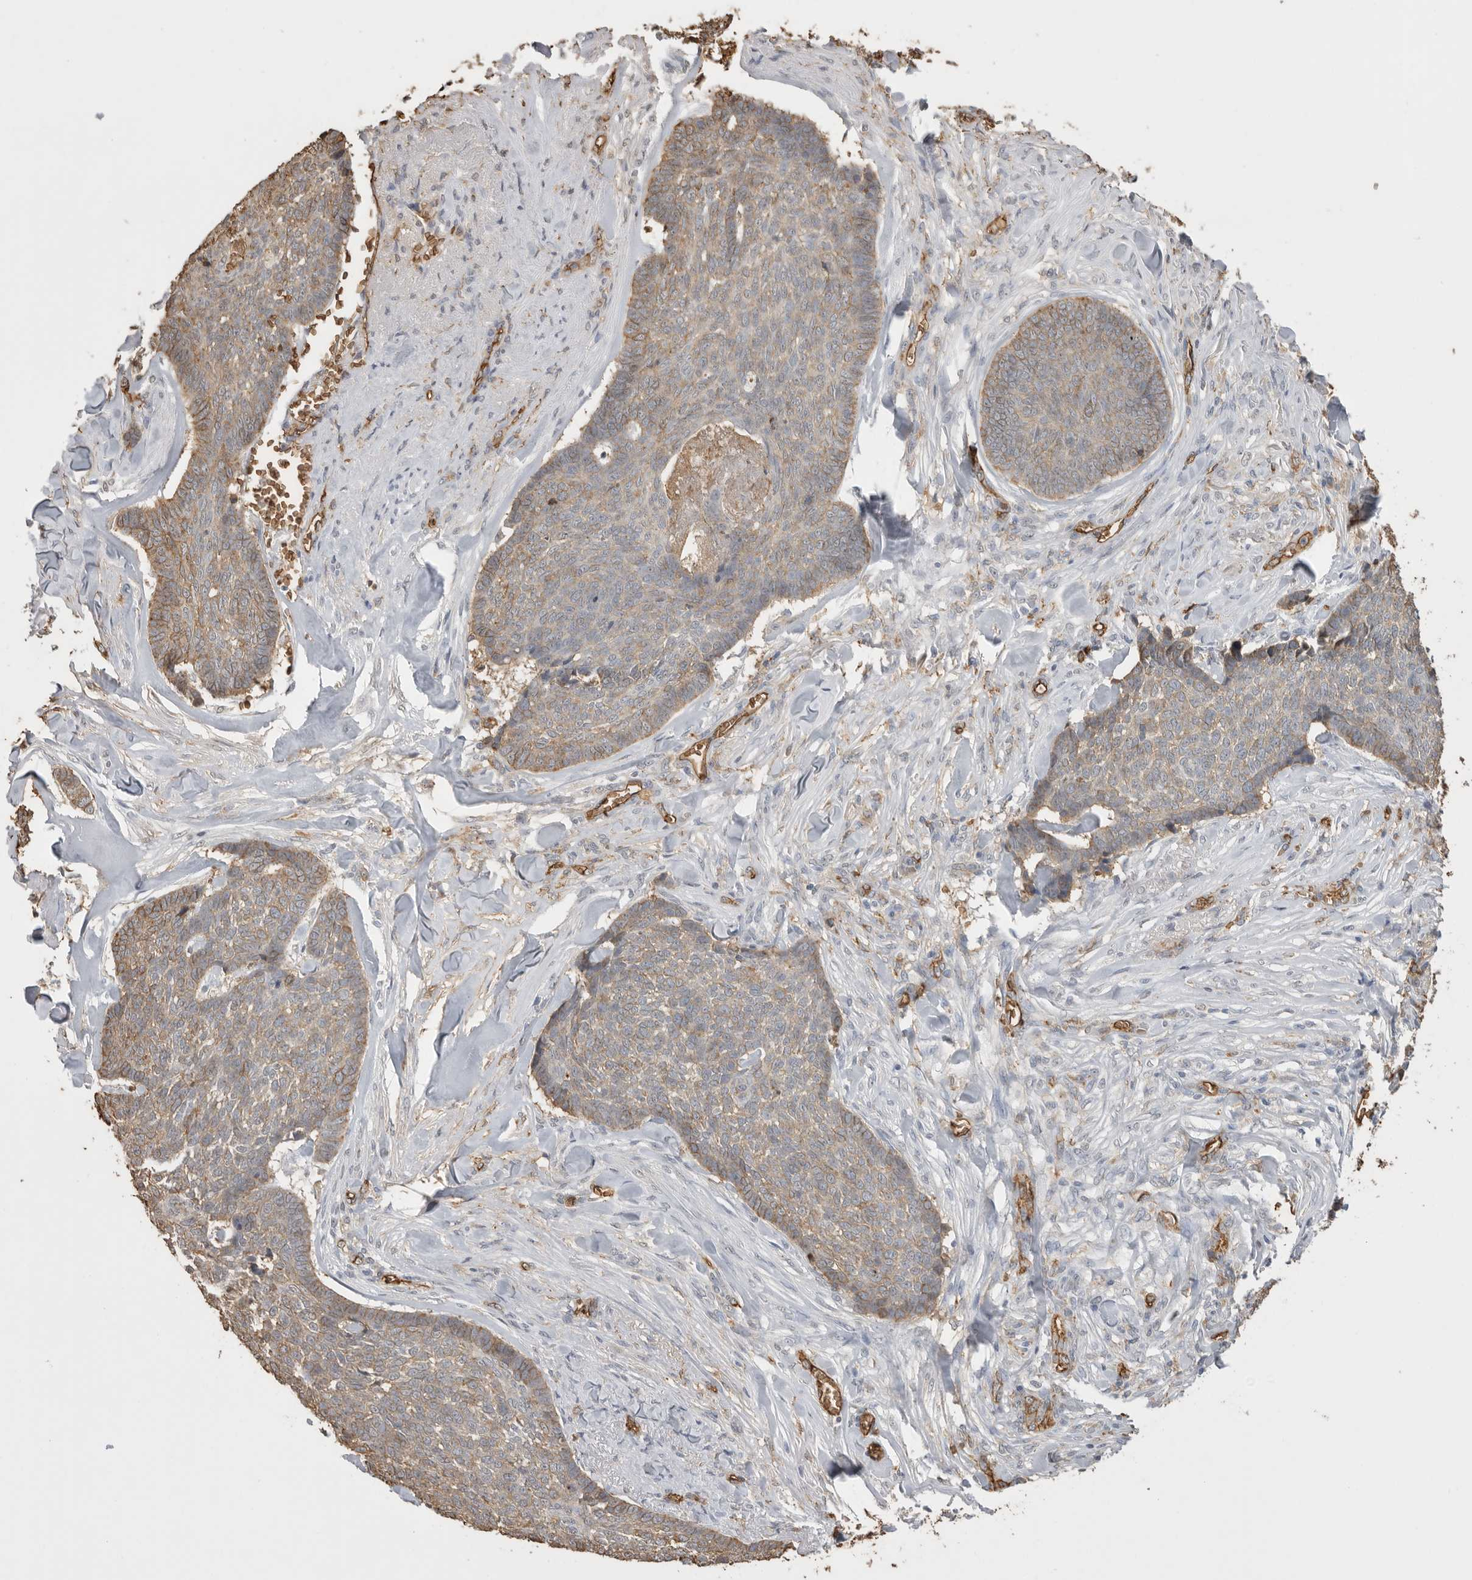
{"staining": {"intensity": "weak", "quantity": "25%-75%", "location": "cytoplasmic/membranous"}, "tissue": "skin cancer", "cell_type": "Tumor cells", "image_type": "cancer", "snomed": [{"axis": "morphology", "description": "Basal cell carcinoma"}, {"axis": "topography", "description": "Skin"}], "caption": "Protein staining of skin cancer (basal cell carcinoma) tissue shows weak cytoplasmic/membranous staining in about 25%-75% of tumor cells. (DAB (3,3'-diaminobenzidine) = brown stain, brightfield microscopy at high magnification).", "gene": "IL27", "patient": {"sex": "male", "age": 84}}